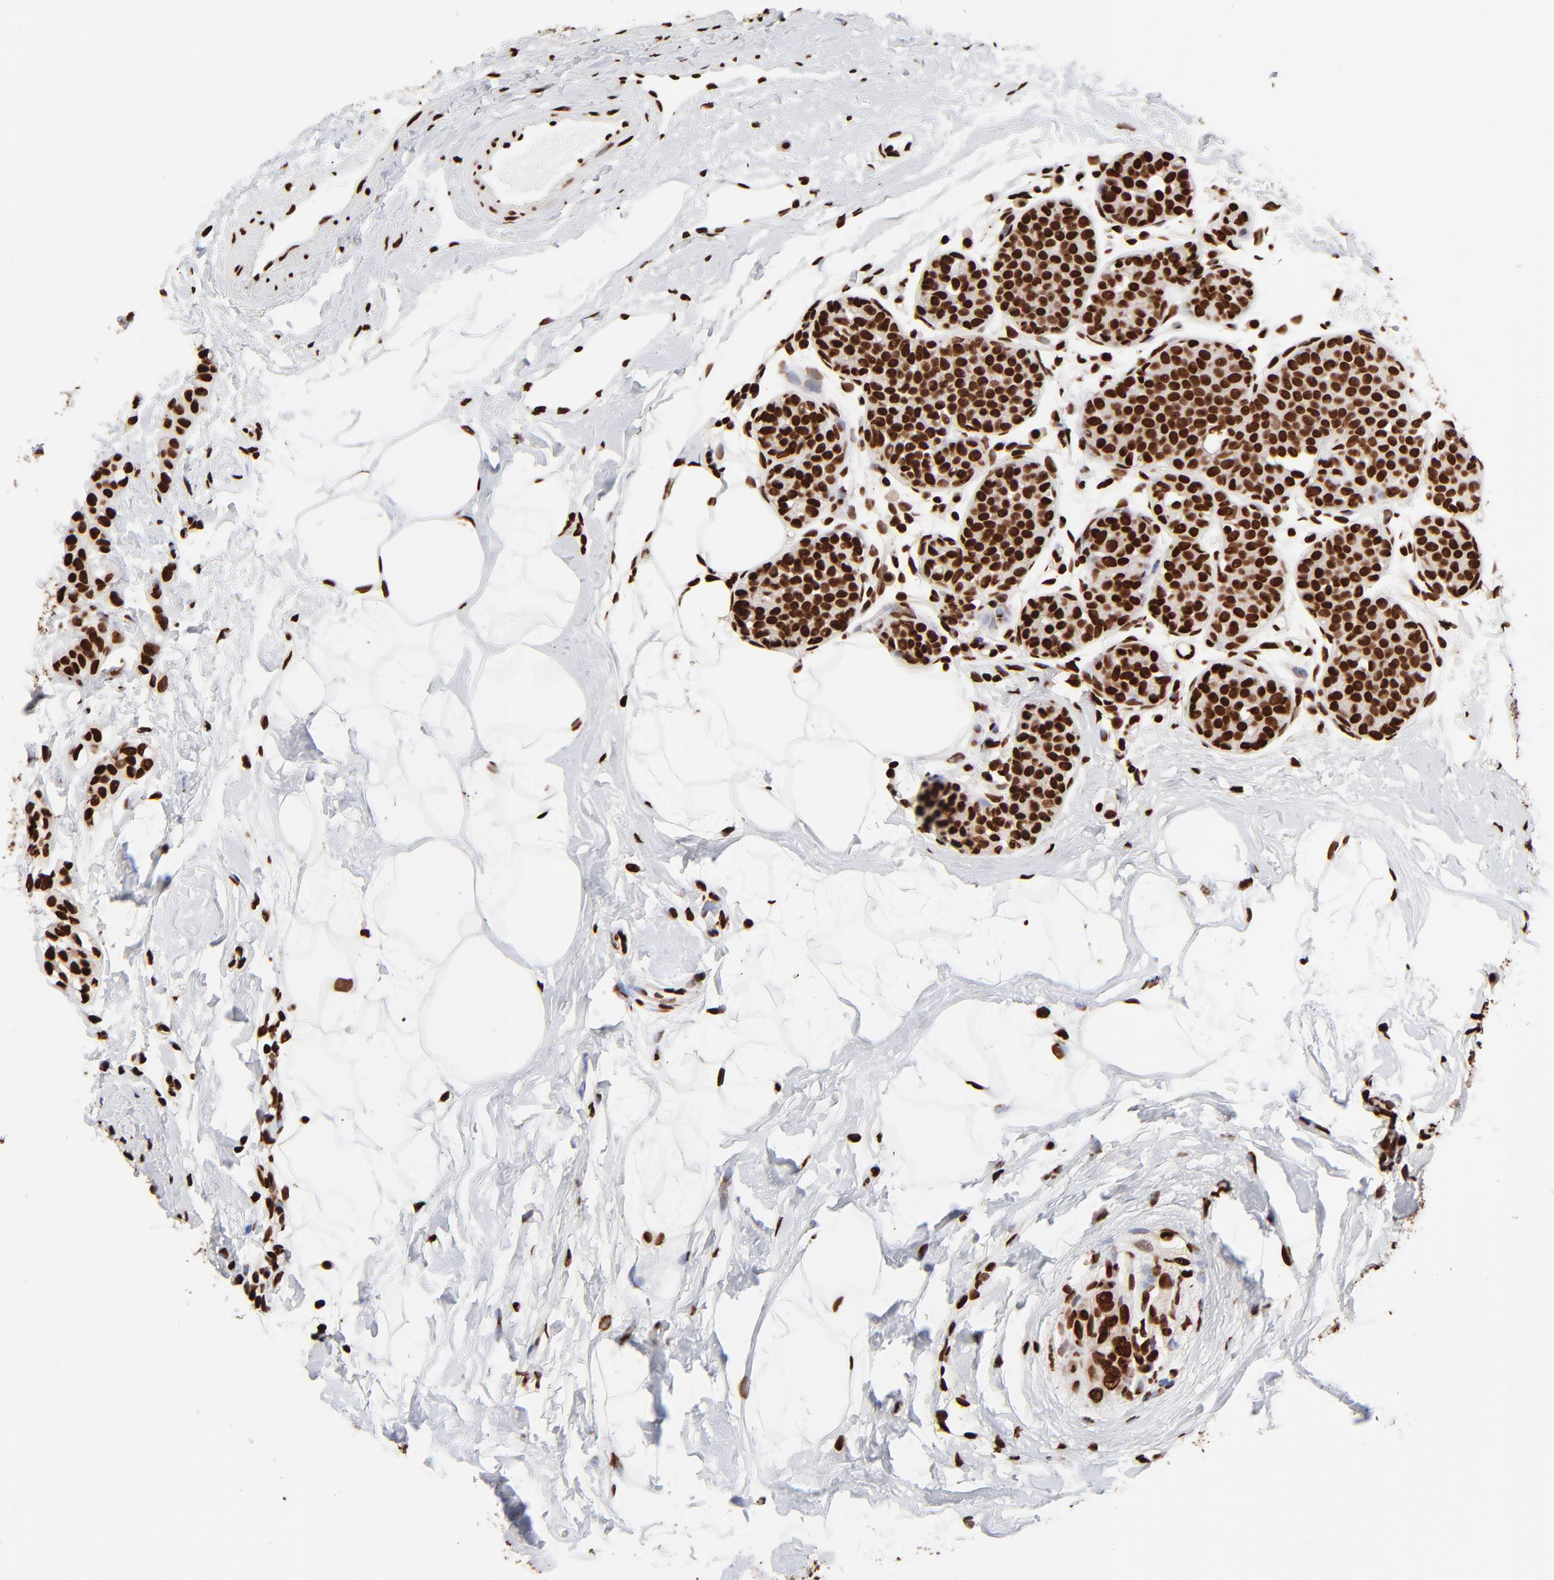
{"staining": {"intensity": "strong", "quantity": ">75%", "location": "nuclear"}, "tissue": "breast cancer", "cell_type": "Tumor cells", "image_type": "cancer", "snomed": [{"axis": "morphology", "description": "Lobular carcinoma, in situ"}, {"axis": "morphology", "description": "Lobular carcinoma"}, {"axis": "topography", "description": "Breast"}], "caption": "The photomicrograph exhibits staining of breast lobular carcinoma in situ, revealing strong nuclear protein staining (brown color) within tumor cells.", "gene": "ZNF544", "patient": {"sex": "female", "age": 41}}